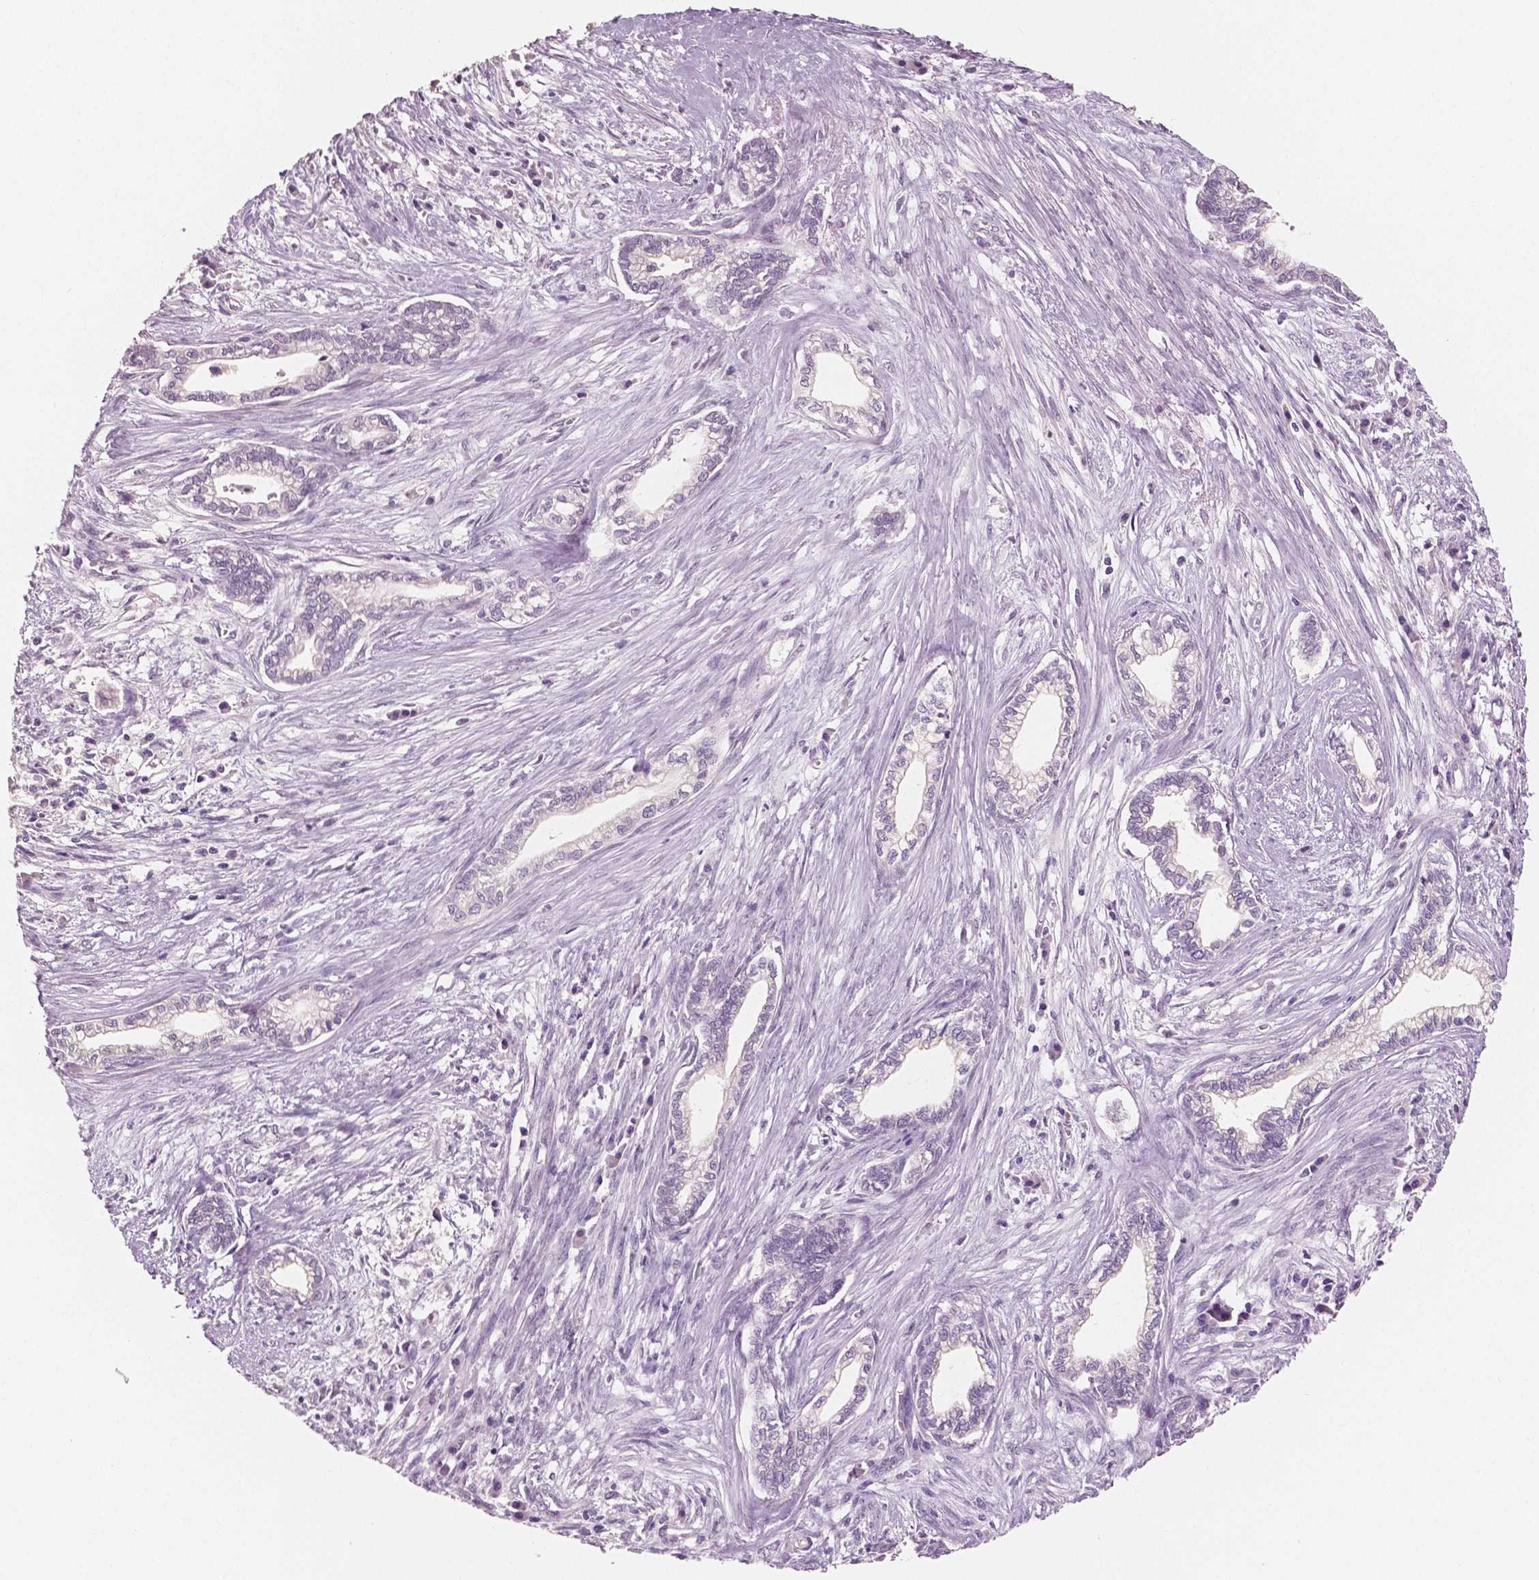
{"staining": {"intensity": "negative", "quantity": "none", "location": "none"}, "tissue": "cervical cancer", "cell_type": "Tumor cells", "image_type": "cancer", "snomed": [{"axis": "morphology", "description": "Adenocarcinoma, NOS"}, {"axis": "topography", "description": "Cervix"}], "caption": "Tumor cells are negative for brown protein staining in cervical cancer (adenocarcinoma). (Immunohistochemistry, brightfield microscopy, high magnification).", "gene": "NECAB2", "patient": {"sex": "female", "age": 62}}